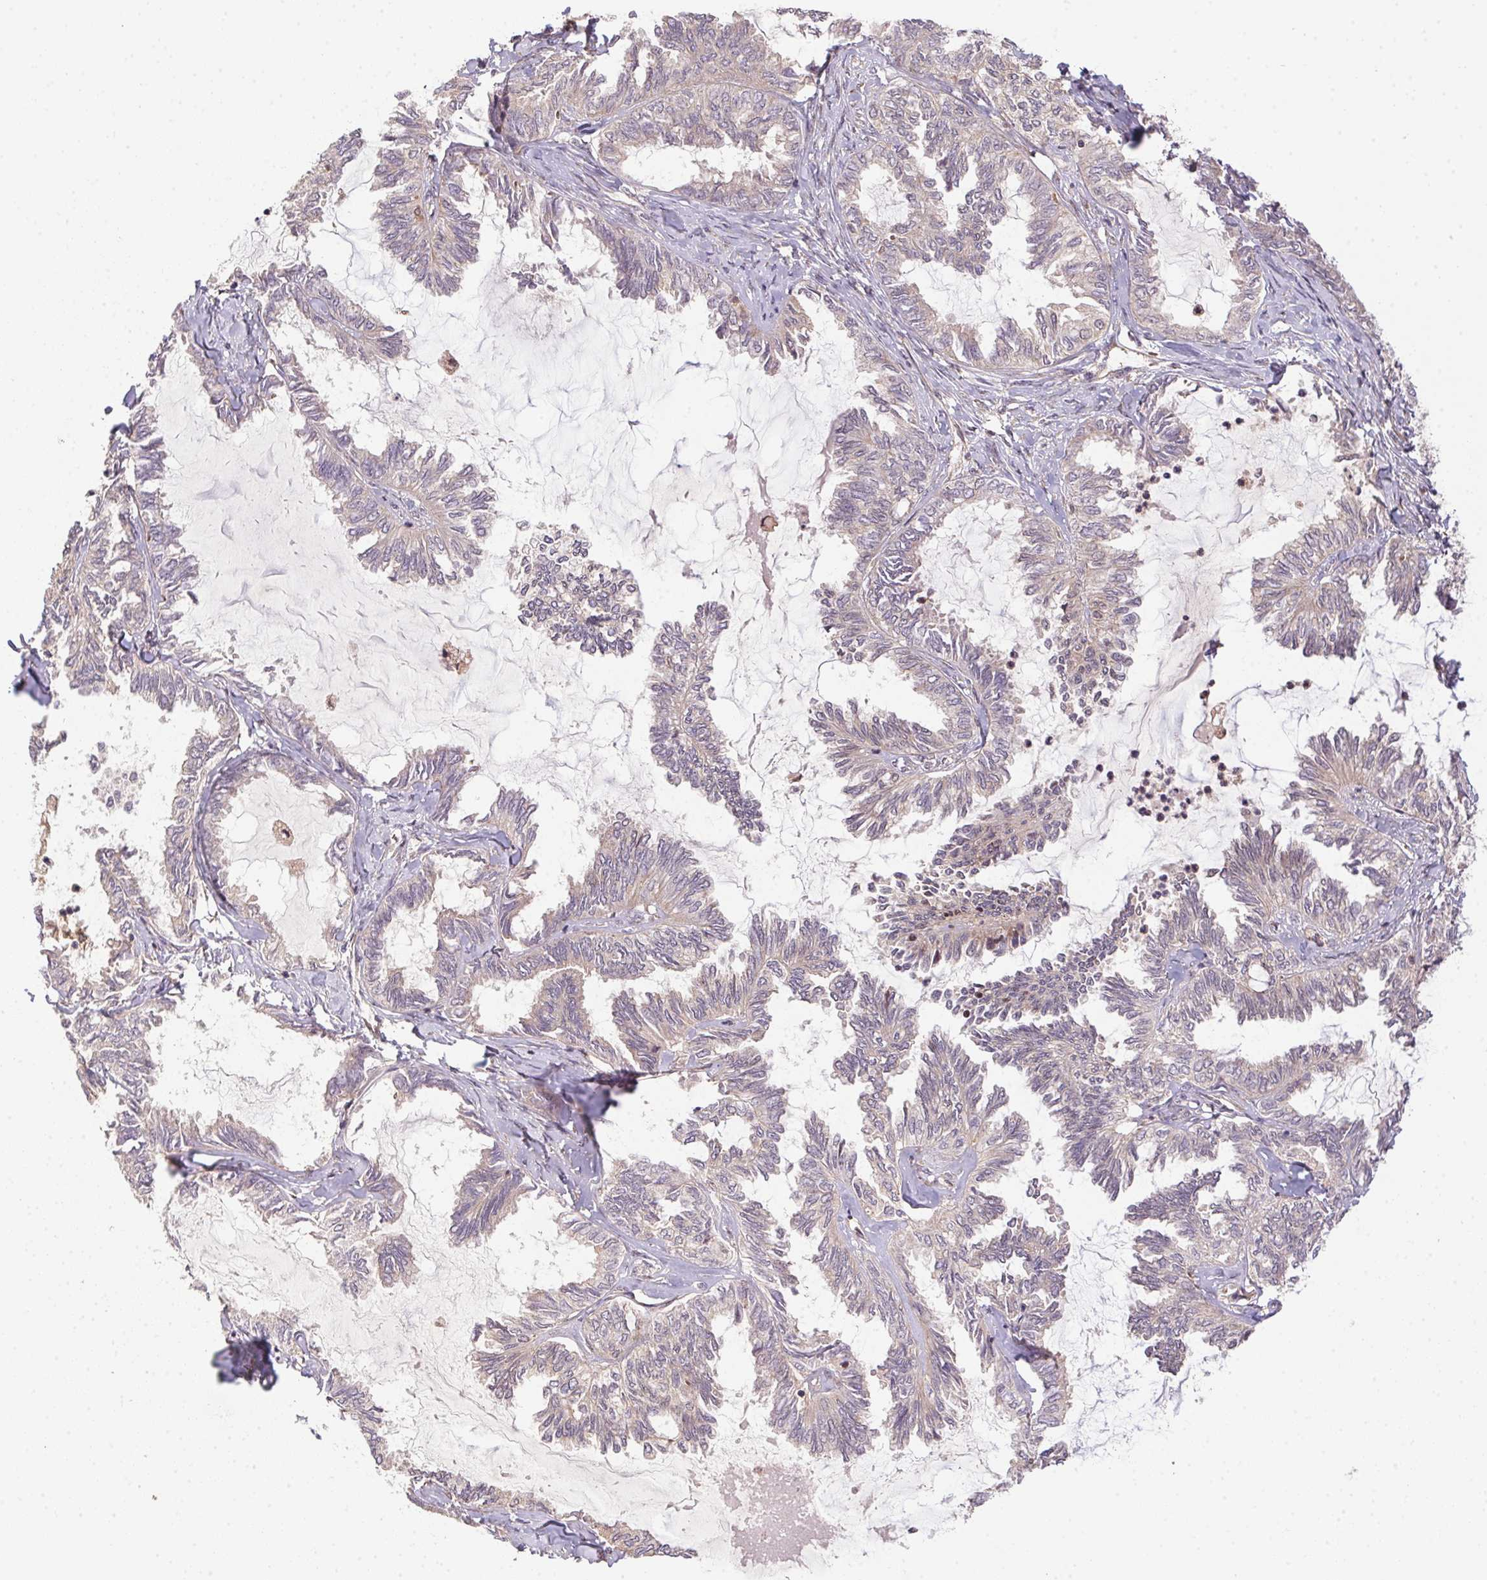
{"staining": {"intensity": "moderate", "quantity": "25%-75%", "location": "cytoplasmic/membranous"}, "tissue": "ovarian cancer", "cell_type": "Tumor cells", "image_type": "cancer", "snomed": [{"axis": "morphology", "description": "Carcinoma, endometroid"}, {"axis": "topography", "description": "Ovary"}], "caption": "The micrograph shows a brown stain indicating the presence of a protein in the cytoplasmic/membranous of tumor cells in ovarian cancer (endometroid carcinoma). (Brightfield microscopy of DAB IHC at high magnification).", "gene": "MEX3D", "patient": {"sex": "female", "age": 70}}